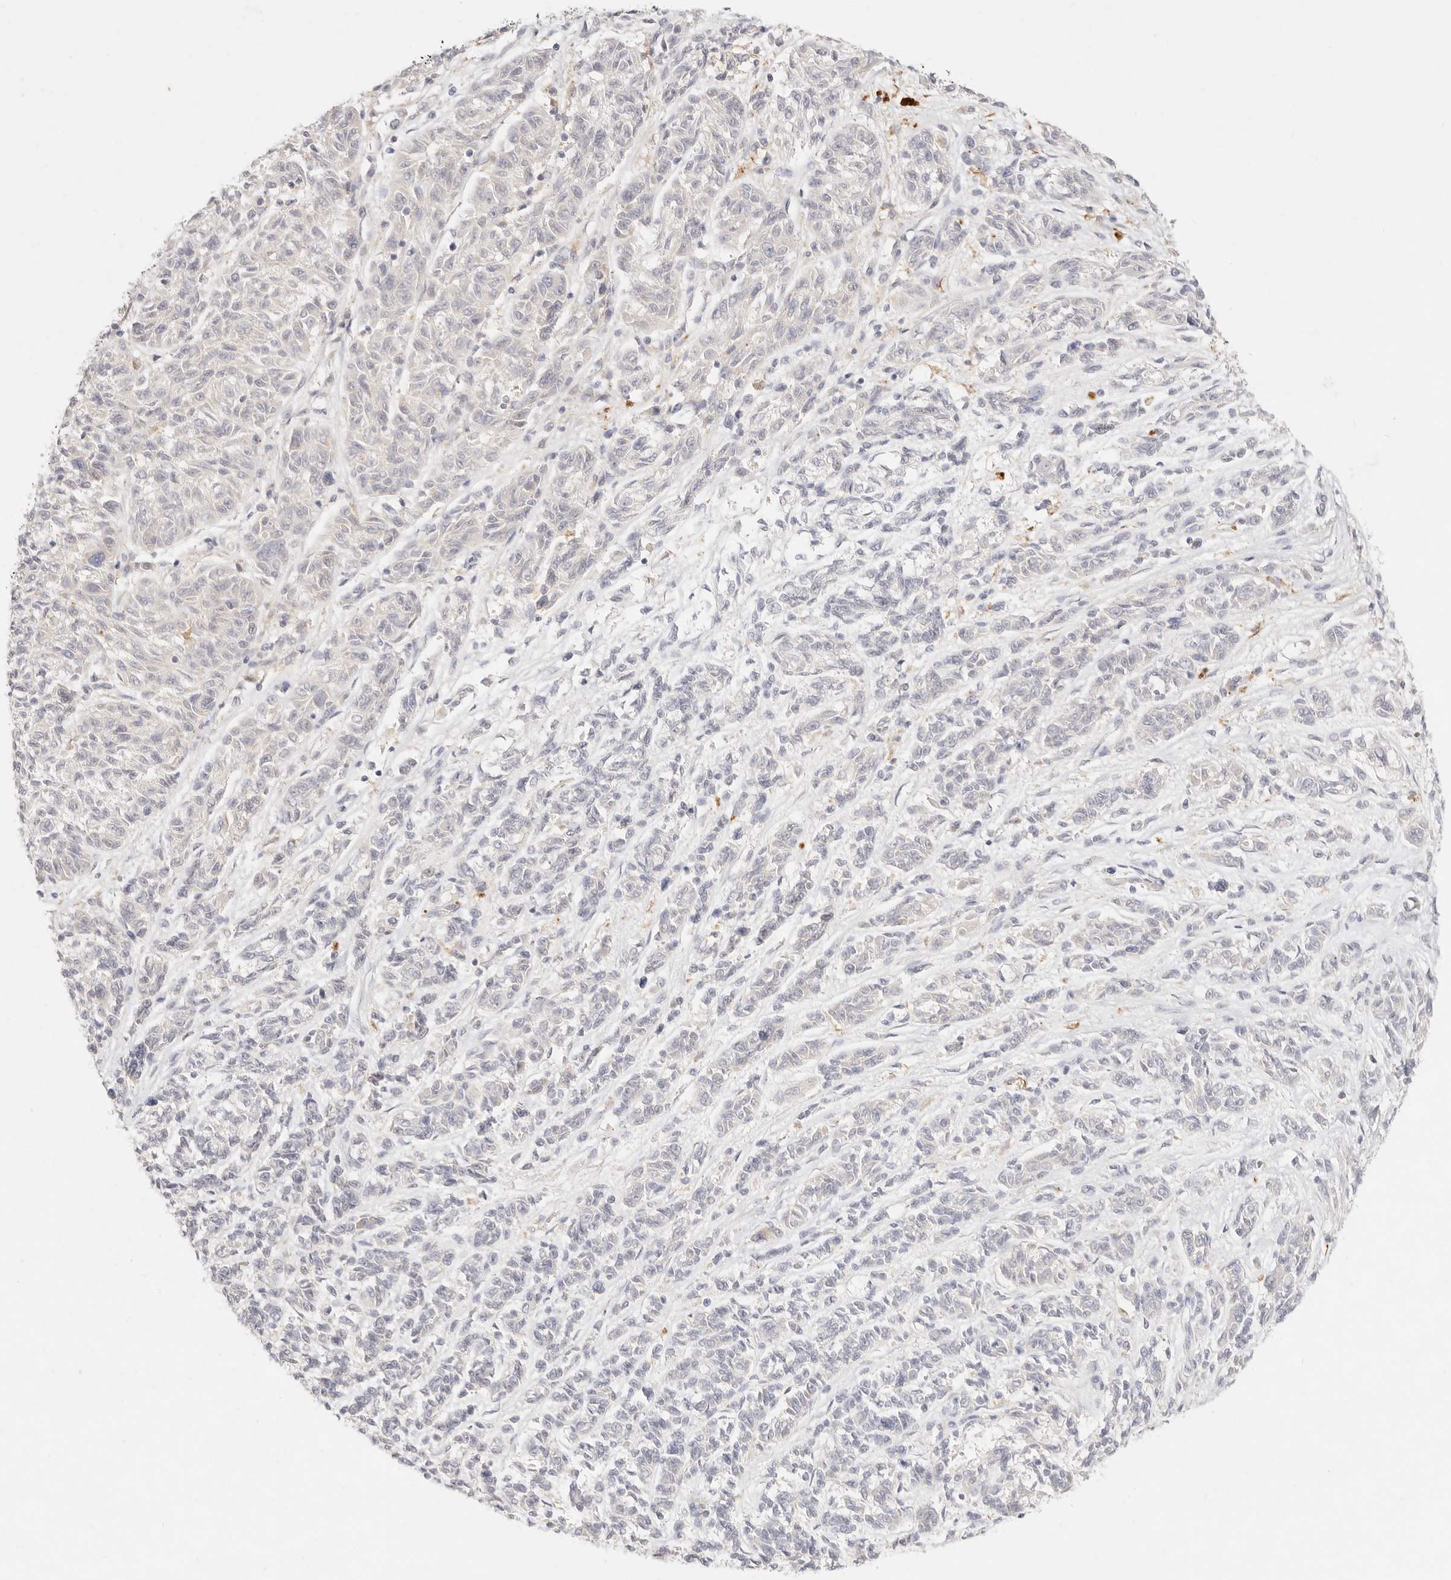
{"staining": {"intensity": "negative", "quantity": "none", "location": "none"}, "tissue": "melanoma", "cell_type": "Tumor cells", "image_type": "cancer", "snomed": [{"axis": "morphology", "description": "Malignant melanoma, NOS"}, {"axis": "topography", "description": "Skin"}], "caption": "This is an immunohistochemistry photomicrograph of malignant melanoma. There is no expression in tumor cells.", "gene": "GPR84", "patient": {"sex": "male", "age": 53}}